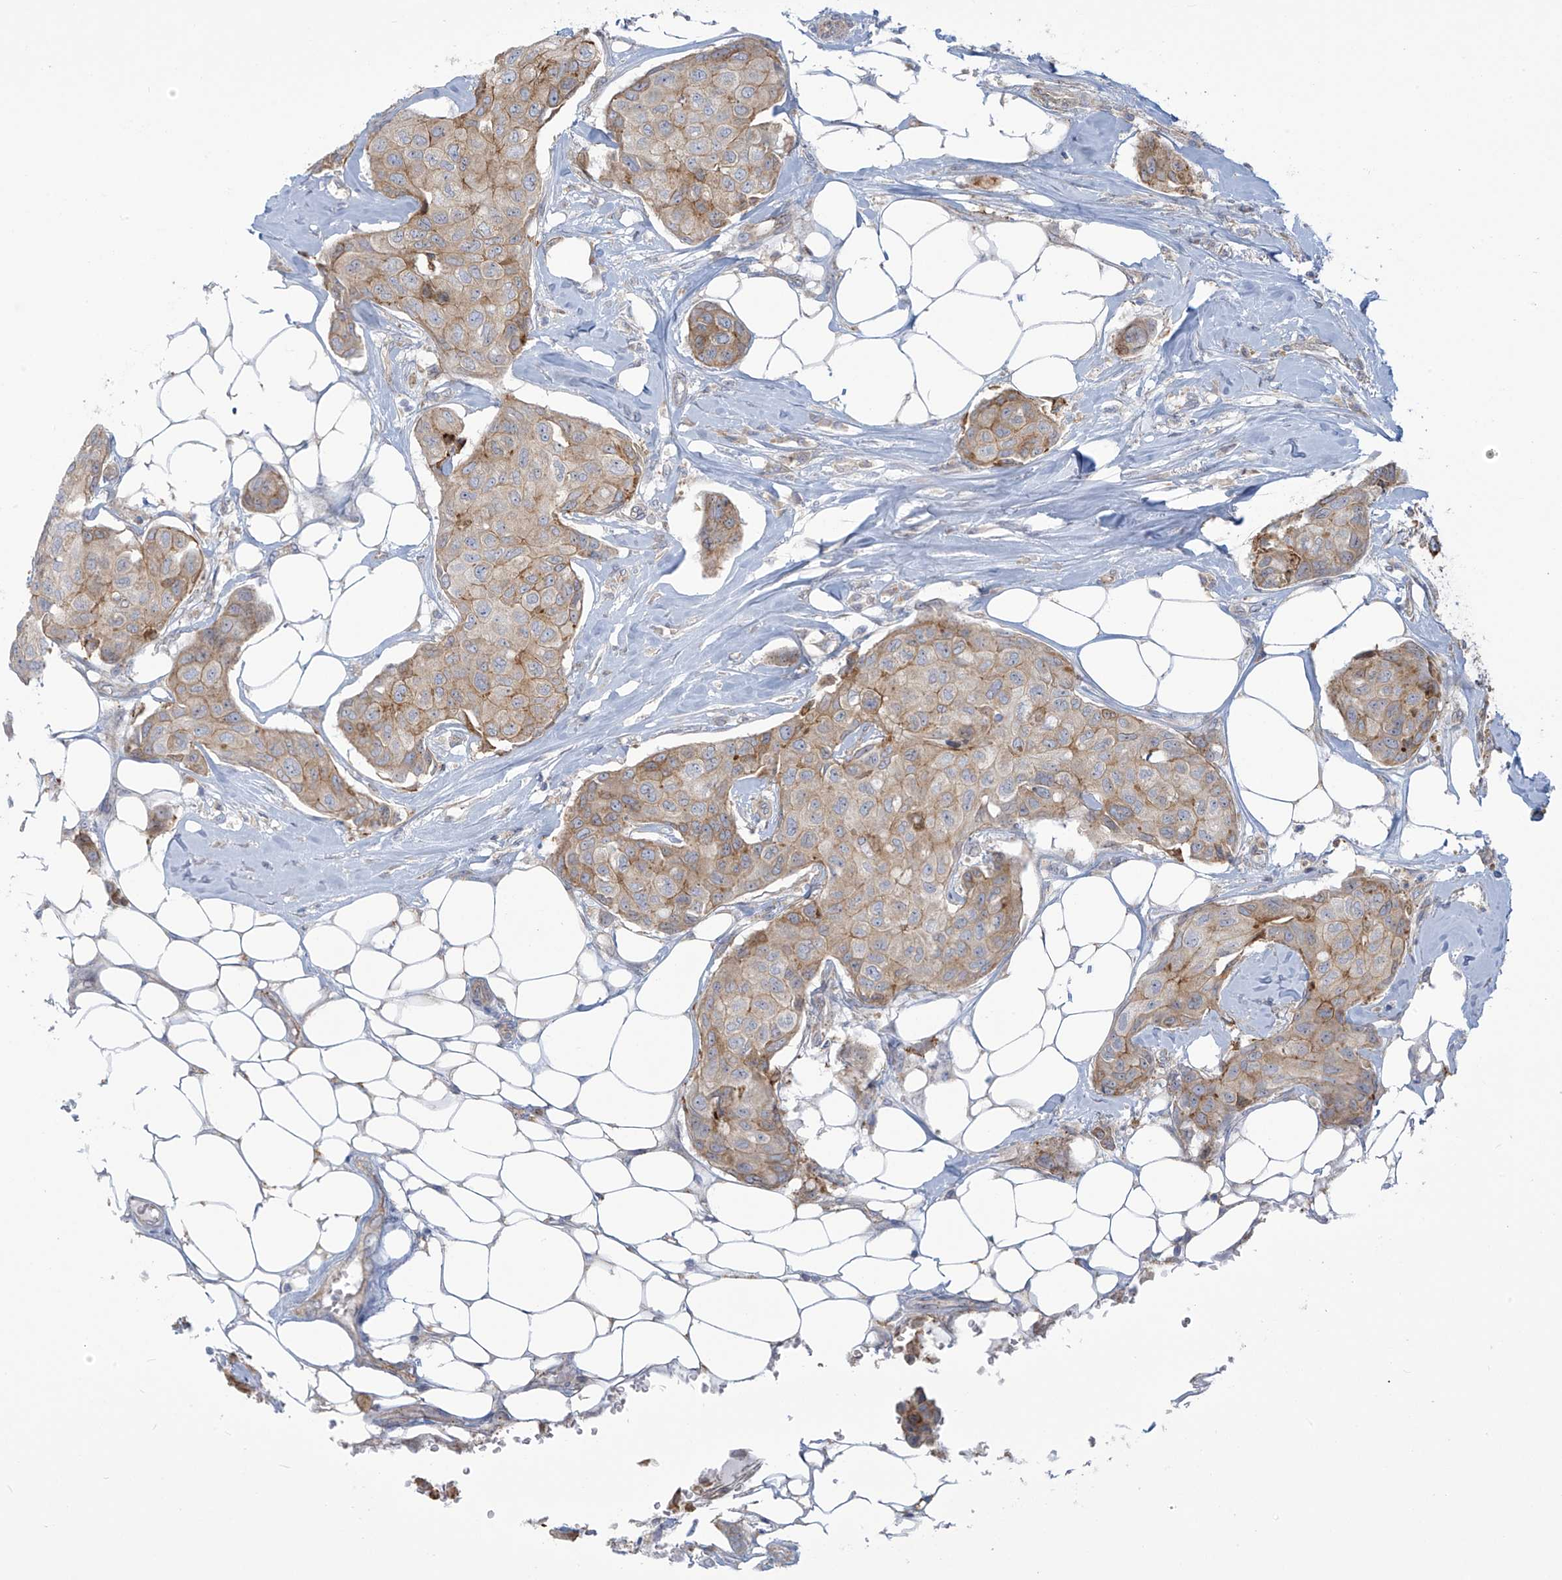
{"staining": {"intensity": "weak", "quantity": "25%-75%", "location": "cytoplasmic/membranous"}, "tissue": "breast cancer", "cell_type": "Tumor cells", "image_type": "cancer", "snomed": [{"axis": "morphology", "description": "Duct carcinoma"}, {"axis": "topography", "description": "Breast"}], "caption": "The image displays immunohistochemical staining of breast cancer. There is weak cytoplasmic/membranous expression is seen in approximately 25%-75% of tumor cells.", "gene": "LZTS3", "patient": {"sex": "female", "age": 80}}